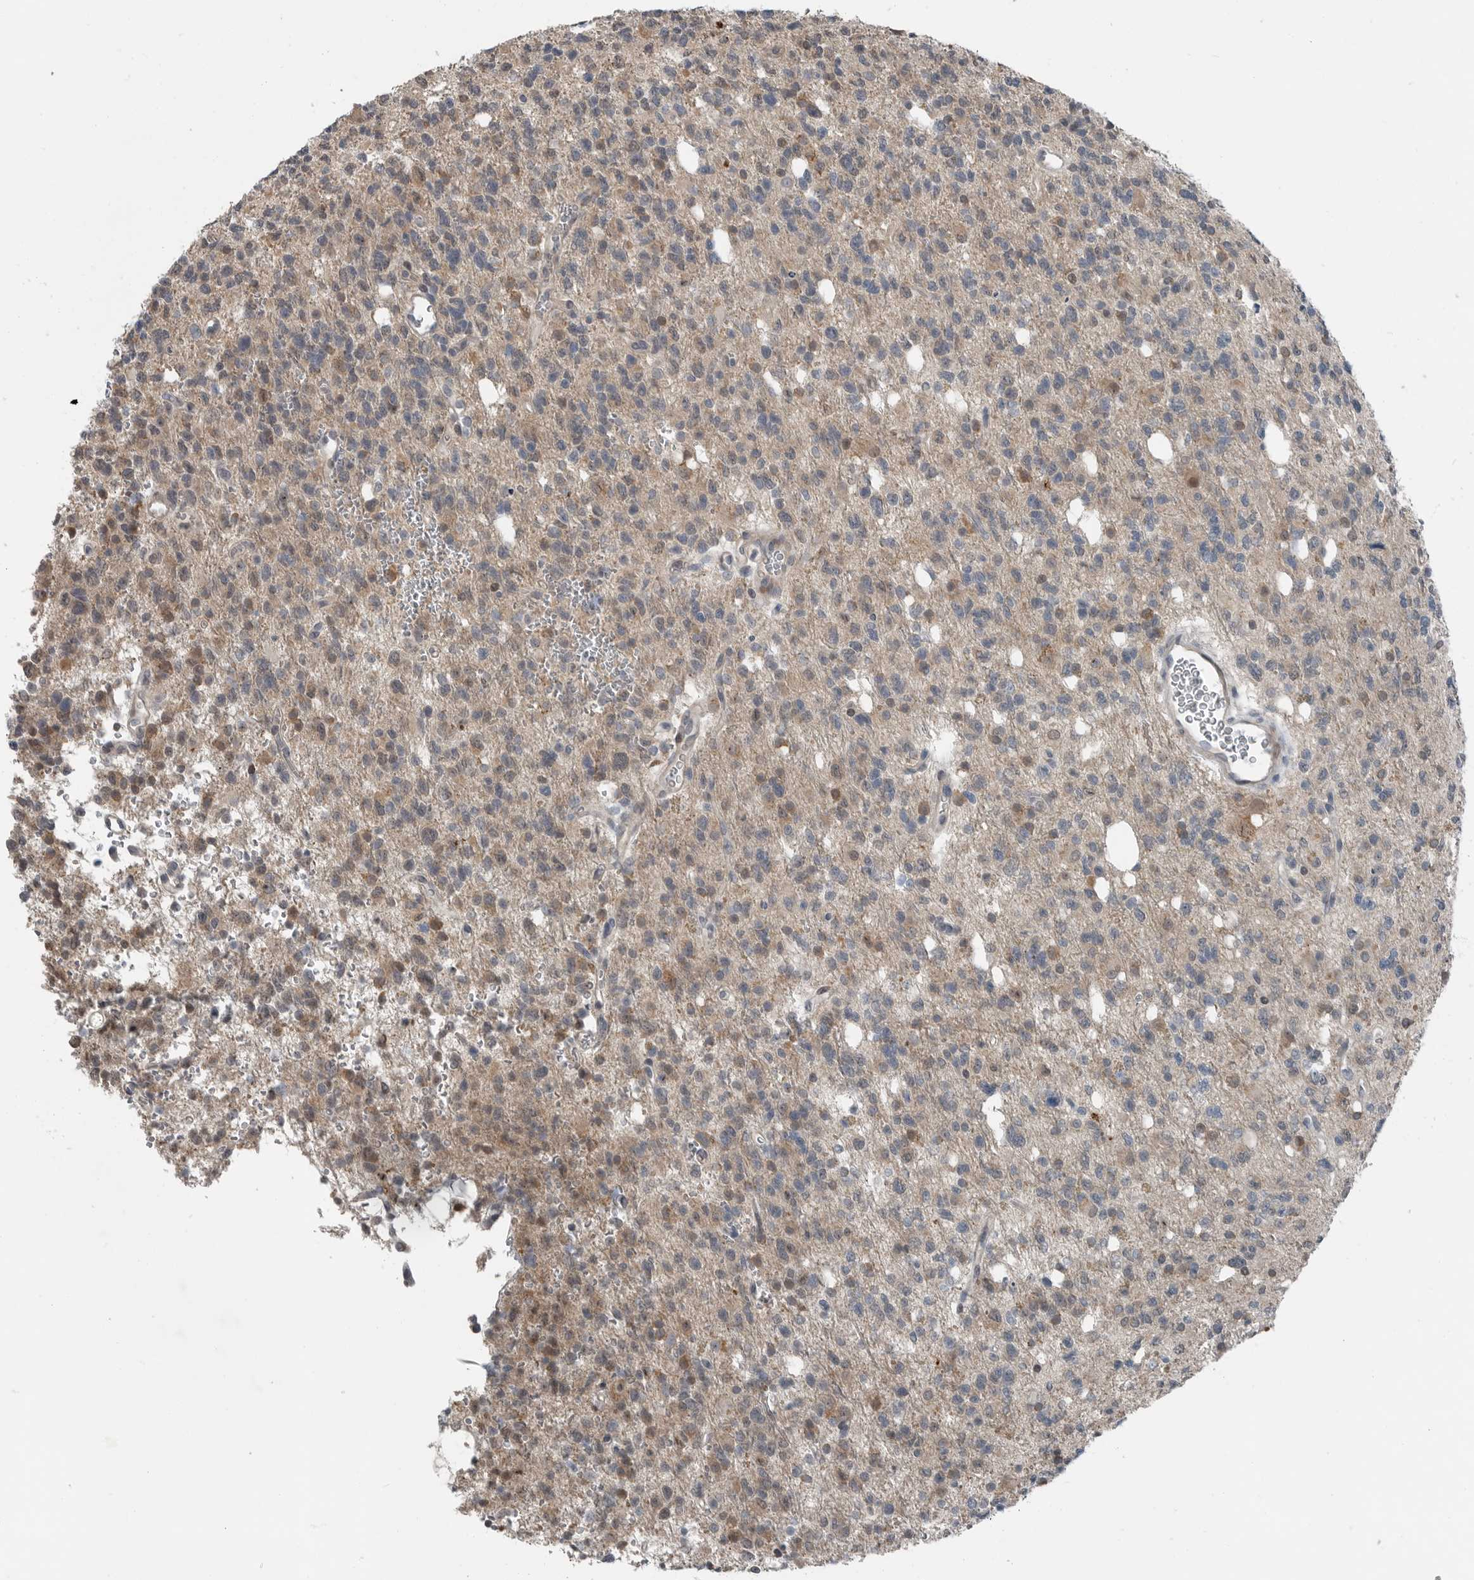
{"staining": {"intensity": "moderate", "quantity": "<25%", "location": "cytoplasmic/membranous"}, "tissue": "glioma", "cell_type": "Tumor cells", "image_type": "cancer", "snomed": [{"axis": "morphology", "description": "Glioma, malignant, High grade"}, {"axis": "topography", "description": "Brain"}], "caption": "Human malignant high-grade glioma stained with a brown dye demonstrates moderate cytoplasmic/membranous positive positivity in approximately <25% of tumor cells.", "gene": "MFAP3L", "patient": {"sex": "female", "age": 62}}